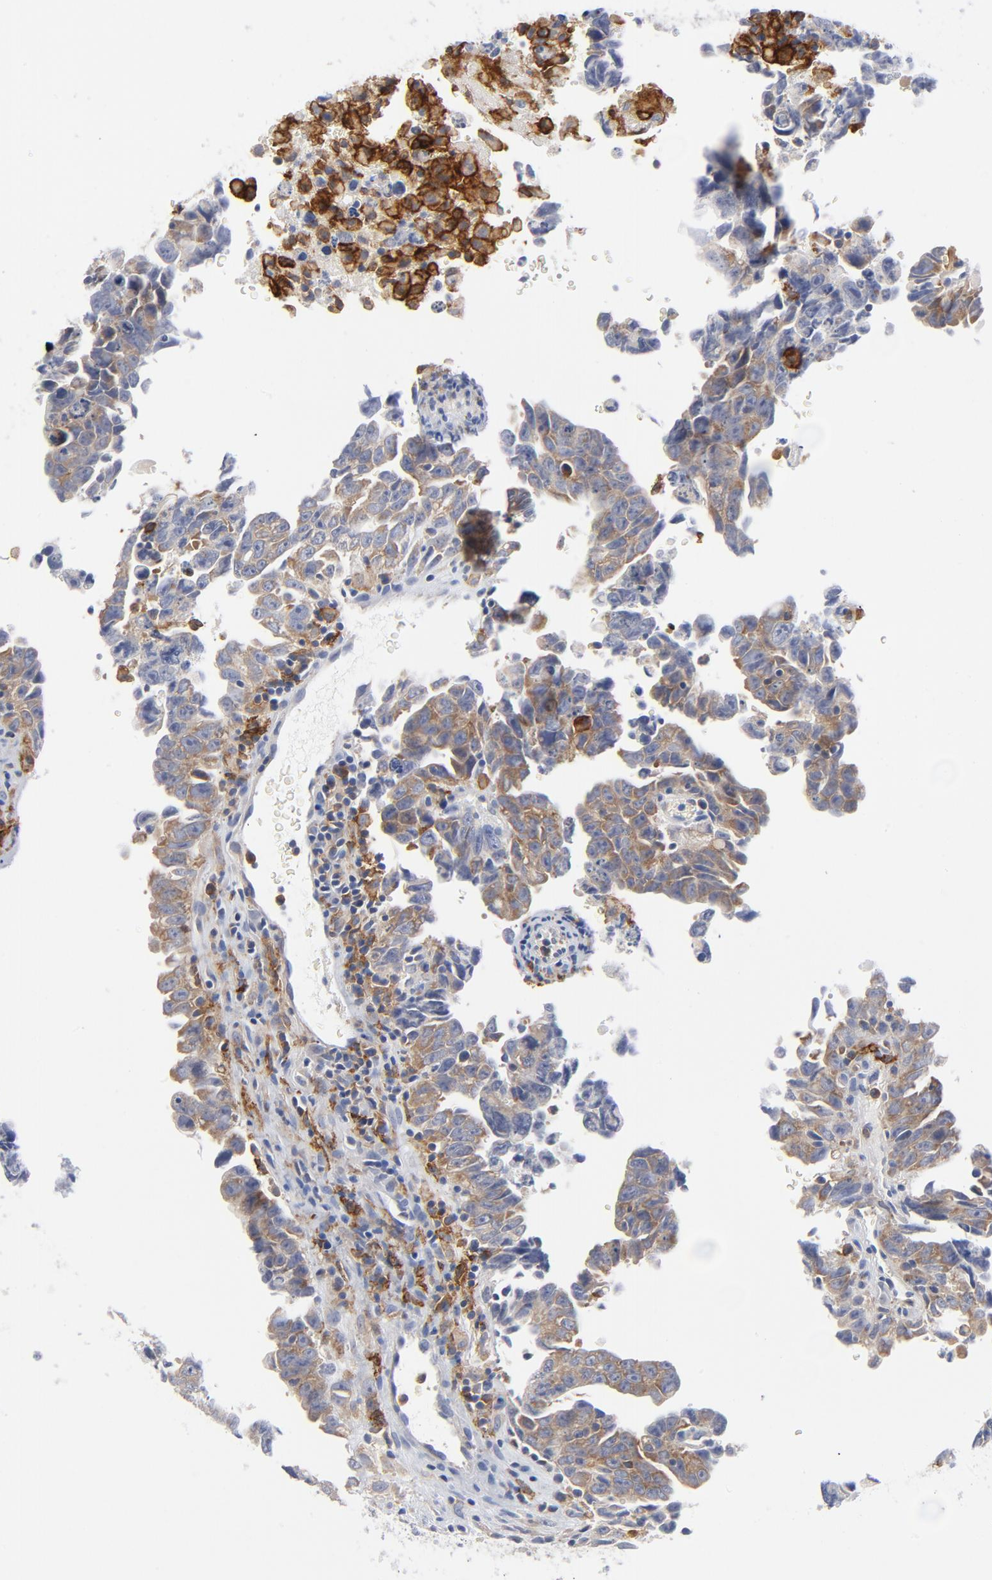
{"staining": {"intensity": "weak", "quantity": ">75%", "location": "cytoplasmic/membranous"}, "tissue": "testis cancer", "cell_type": "Tumor cells", "image_type": "cancer", "snomed": [{"axis": "morphology", "description": "Carcinoma, Embryonal, NOS"}, {"axis": "topography", "description": "Testis"}], "caption": "Immunohistochemistry (IHC) image of neoplastic tissue: embryonal carcinoma (testis) stained using immunohistochemistry displays low levels of weak protein expression localized specifically in the cytoplasmic/membranous of tumor cells, appearing as a cytoplasmic/membranous brown color.", "gene": "CD86", "patient": {"sex": "male", "age": 28}}